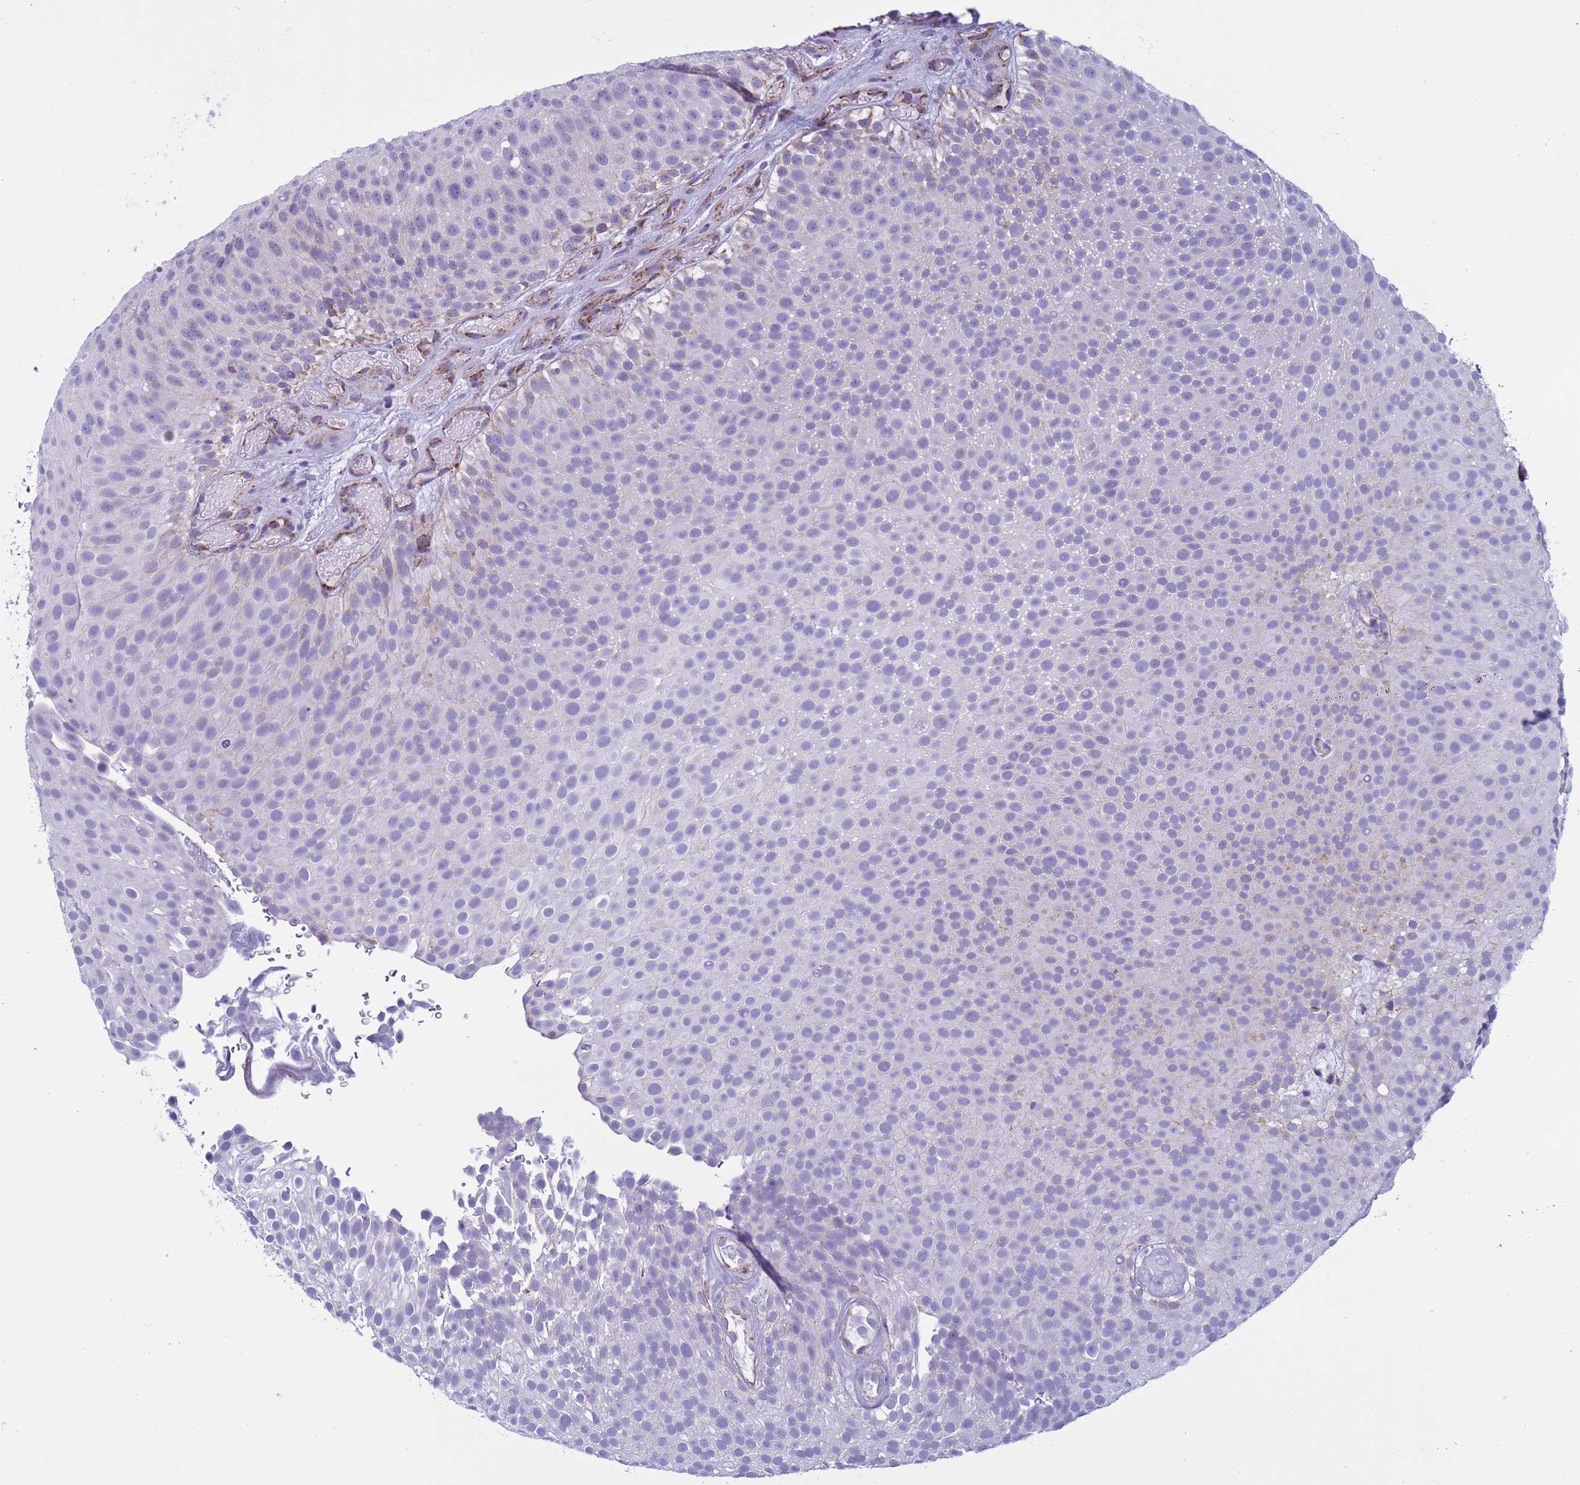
{"staining": {"intensity": "negative", "quantity": "none", "location": "none"}, "tissue": "urothelial cancer", "cell_type": "Tumor cells", "image_type": "cancer", "snomed": [{"axis": "morphology", "description": "Urothelial carcinoma, Low grade"}, {"axis": "topography", "description": "Urinary bladder"}], "caption": "The photomicrograph exhibits no staining of tumor cells in urothelial cancer.", "gene": "NCALD", "patient": {"sex": "male", "age": 78}}